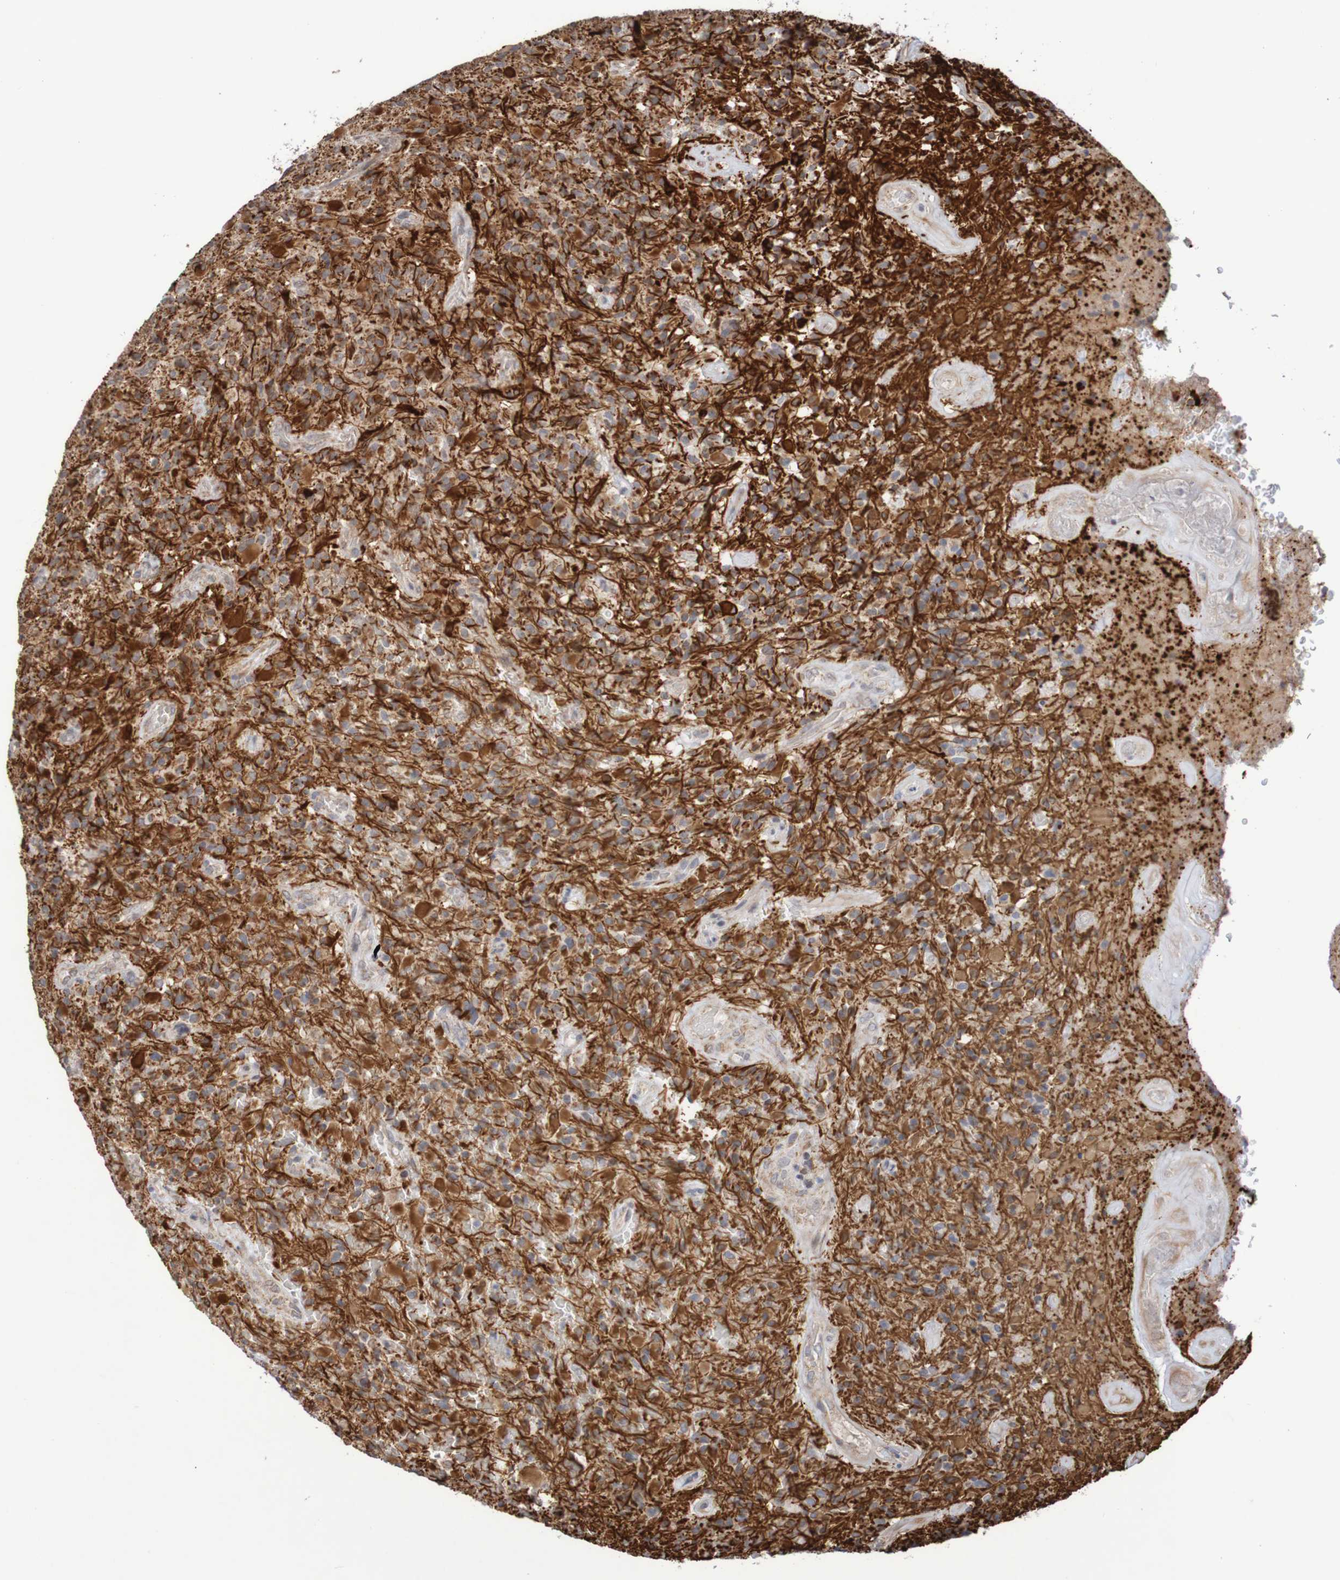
{"staining": {"intensity": "moderate", "quantity": "25%-75%", "location": "cytoplasmic/membranous"}, "tissue": "glioma", "cell_type": "Tumor cells", "image_type": "cancer", "snomed": [{"axis": "morphology", "description": "Glioma, malignant, High grade"}, {"axis": "topography", "description": "Brain"}], "caption": "Malignant glioma (high-grade) stained for a protein shows moderate cytoplasmic/membranous positivity in tumor cells.", "gene": "DVL1", "patient": {"sex": "male", "age": 71}}